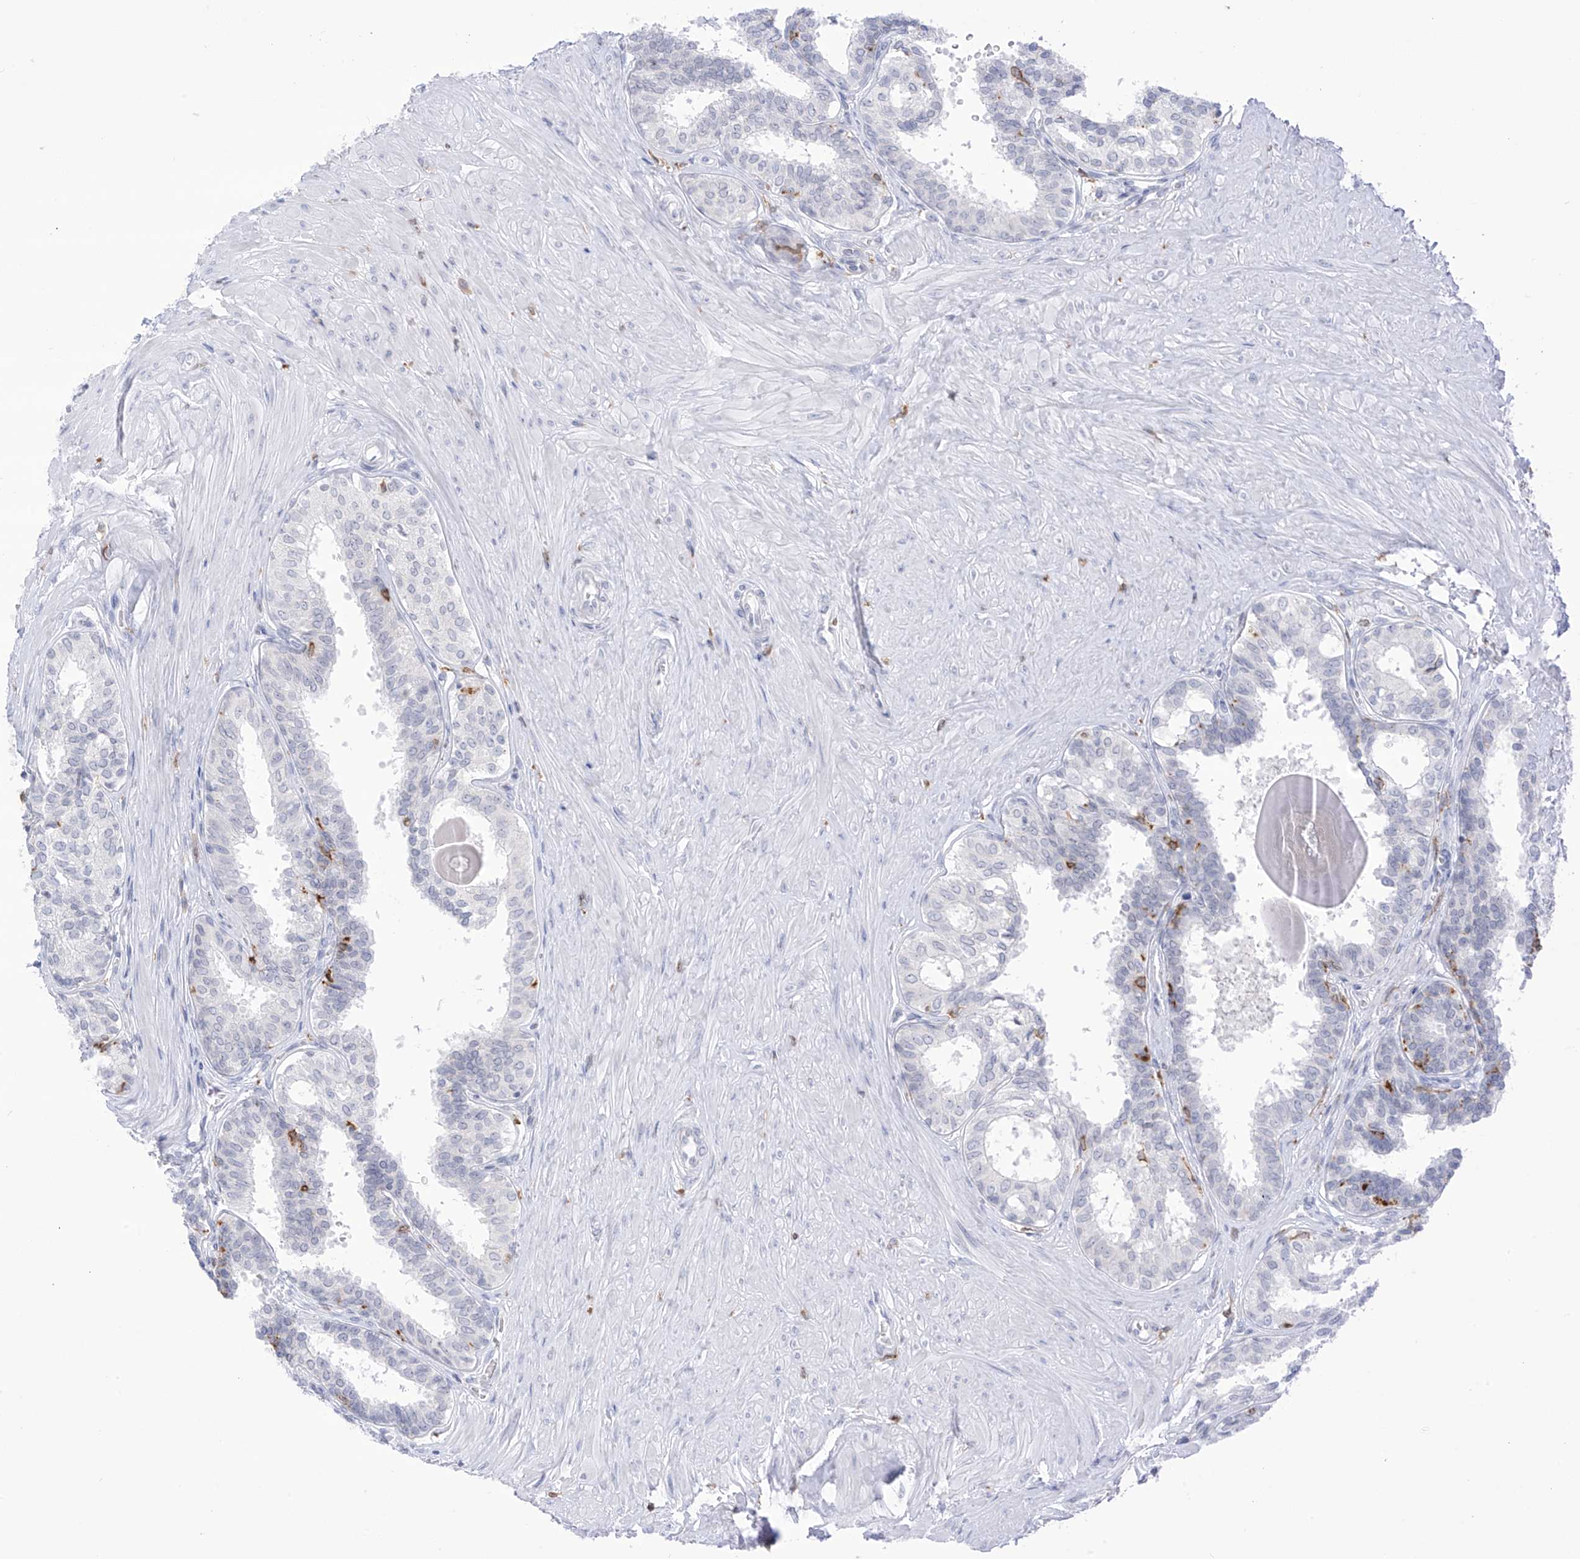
{"staining": {"intensity": "weak", "quantity": "<25%", "location": "cytoplasmic/membranous"}, "tissue": "prostate", "cell_type": "Glandular cells", "image_type": "normal", "snomed": [{"axis": "morphology", "description": "Normal tissue, NOS"}, {"axis": "topography", "description": "Prostate"}], "caption": "Immunohistochemistry of normal prostate reveals no expression in glandular cells.", "gene": "TBXAS1", "patient": {"sex": "male", "age": 48}}